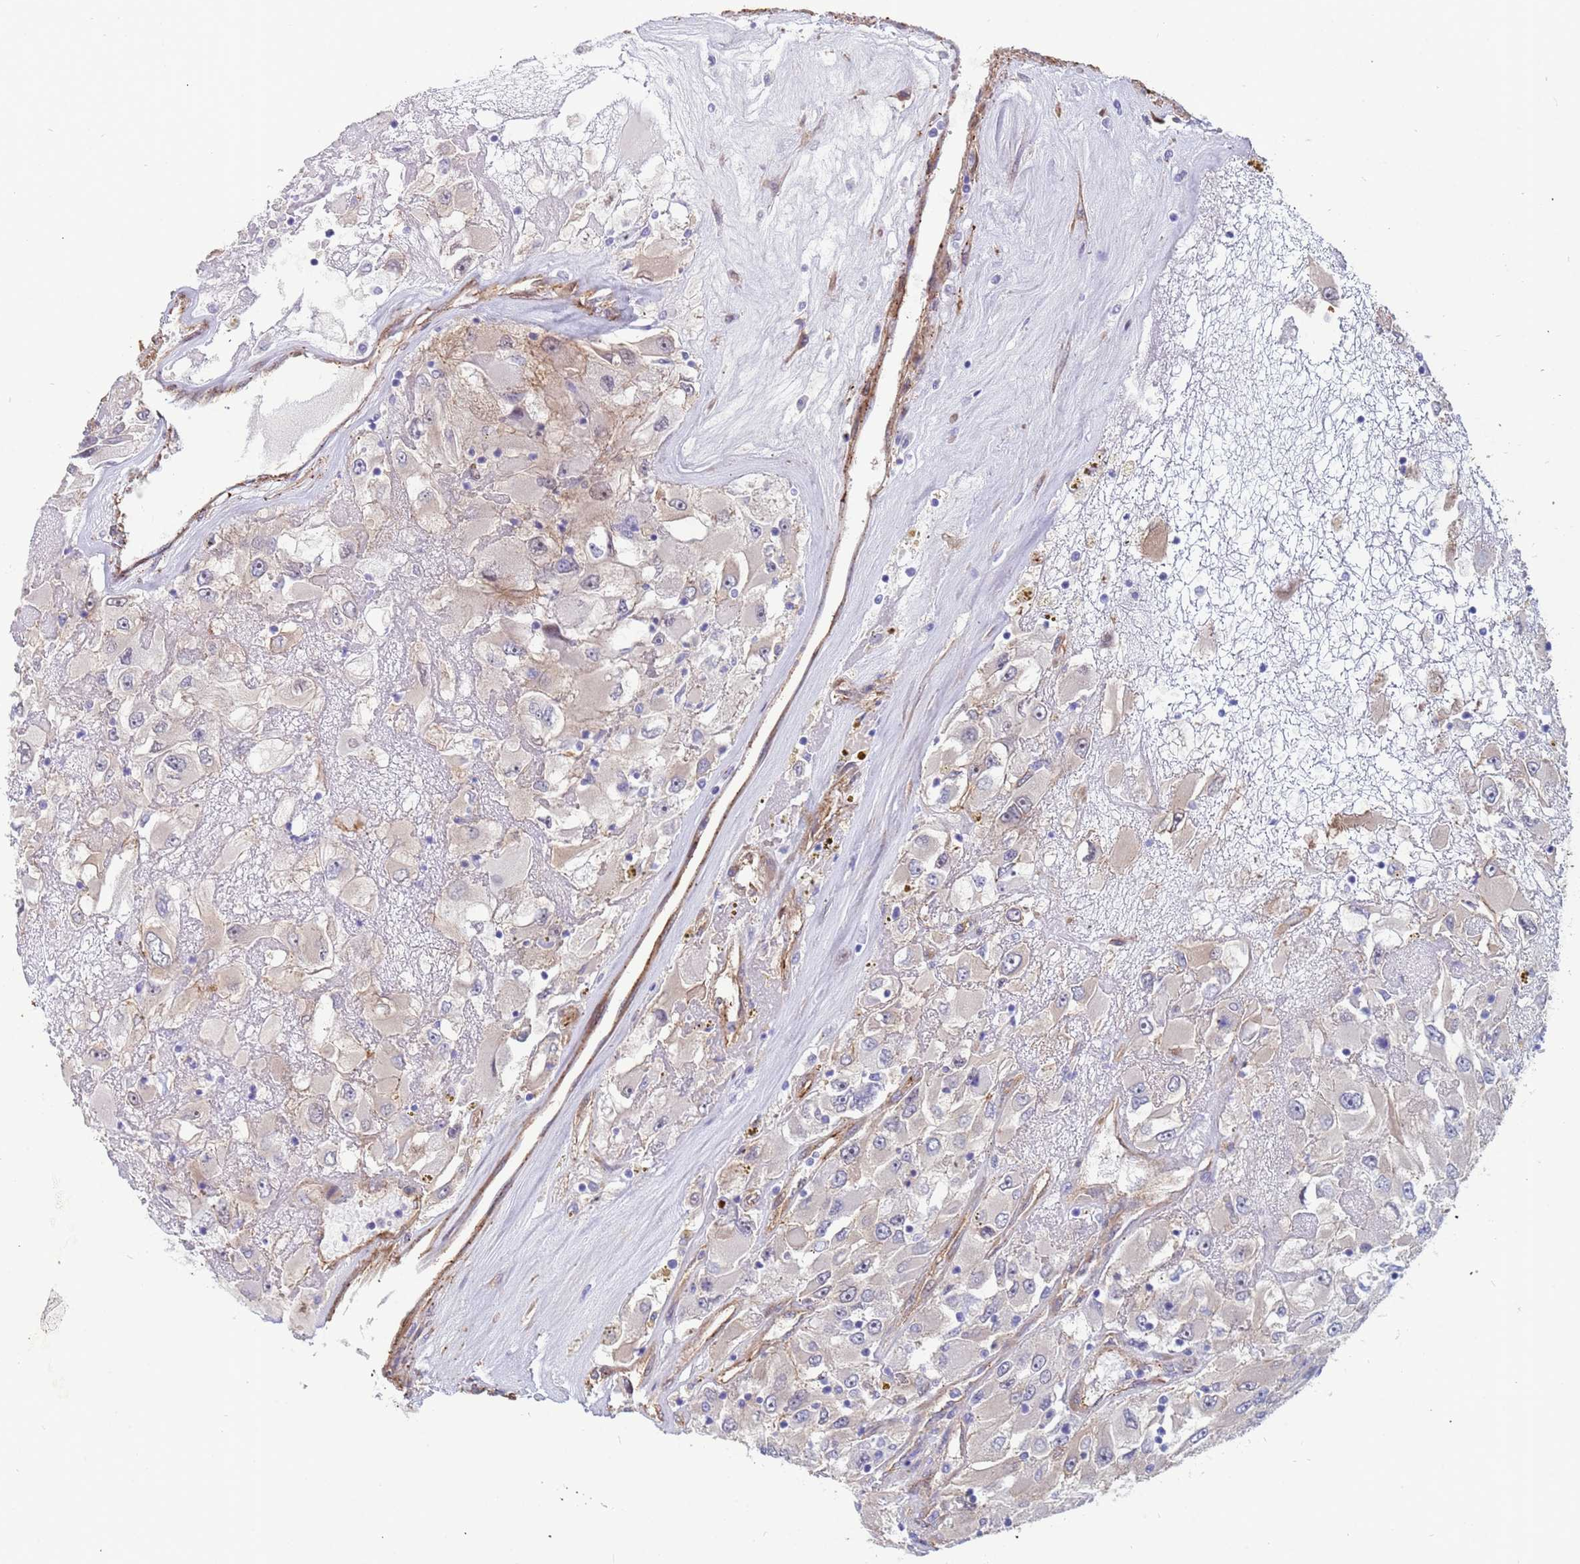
{"staining": {"intensity": "weak", "quantity": "<25%", "location": "cytoplasmic/membranous"}, "tissue": "renal cancer", "cell_type": "Tumor cells", "image_type": "cancer", "snomed": [{"axis": "morphology", "description": "Adenocarcinoma, NOS"}, {"axis": "topography", "description": "Kidney"}], "caption": "This is a micrograph of IHC staining of renal cancer, which shows no expression in tumor cells. Nuclei are stained in blue.", "gene": "EHD2", "patient": {"sex": "female", "age": 52}}